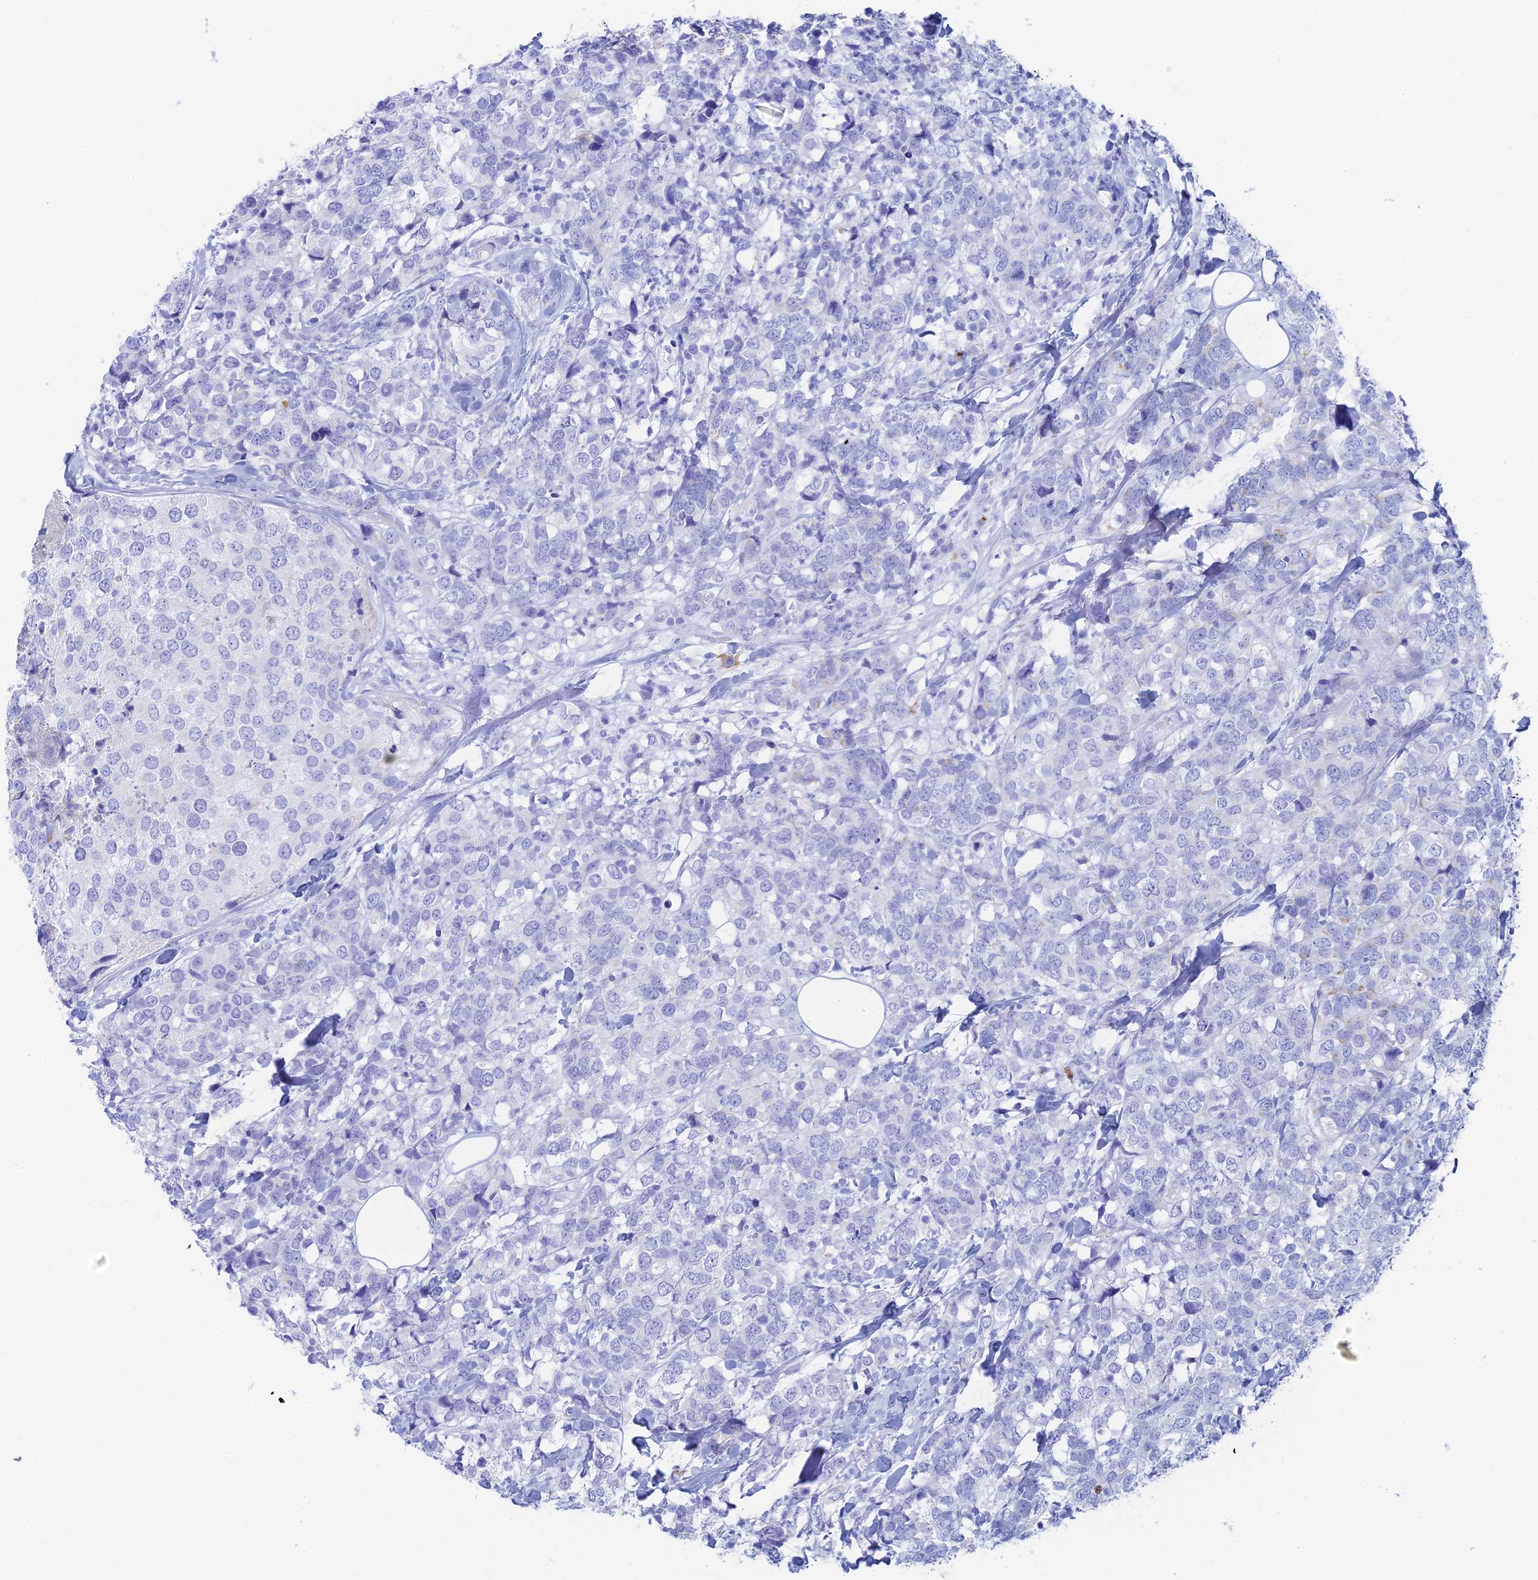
{"staining": {"intensity": "negative", "quantity": "none", "location": "none"}, "tissue": "breast cancer", "cell_type": "Tumor cells", "image_type": "cancer", "snomed": [{"axis": "morphology", "description": "Lobular carcinoma"}, {"axis": "topography", "description": "Breast"}], "caption": "A high-resolution photomicrograph shows immunohistochemistry staining of lobular carcinoma (breast), which shows no significant expression in tumor cells.", "gene": "CEP152", "patient": {"sex": "female", "age": 59}}